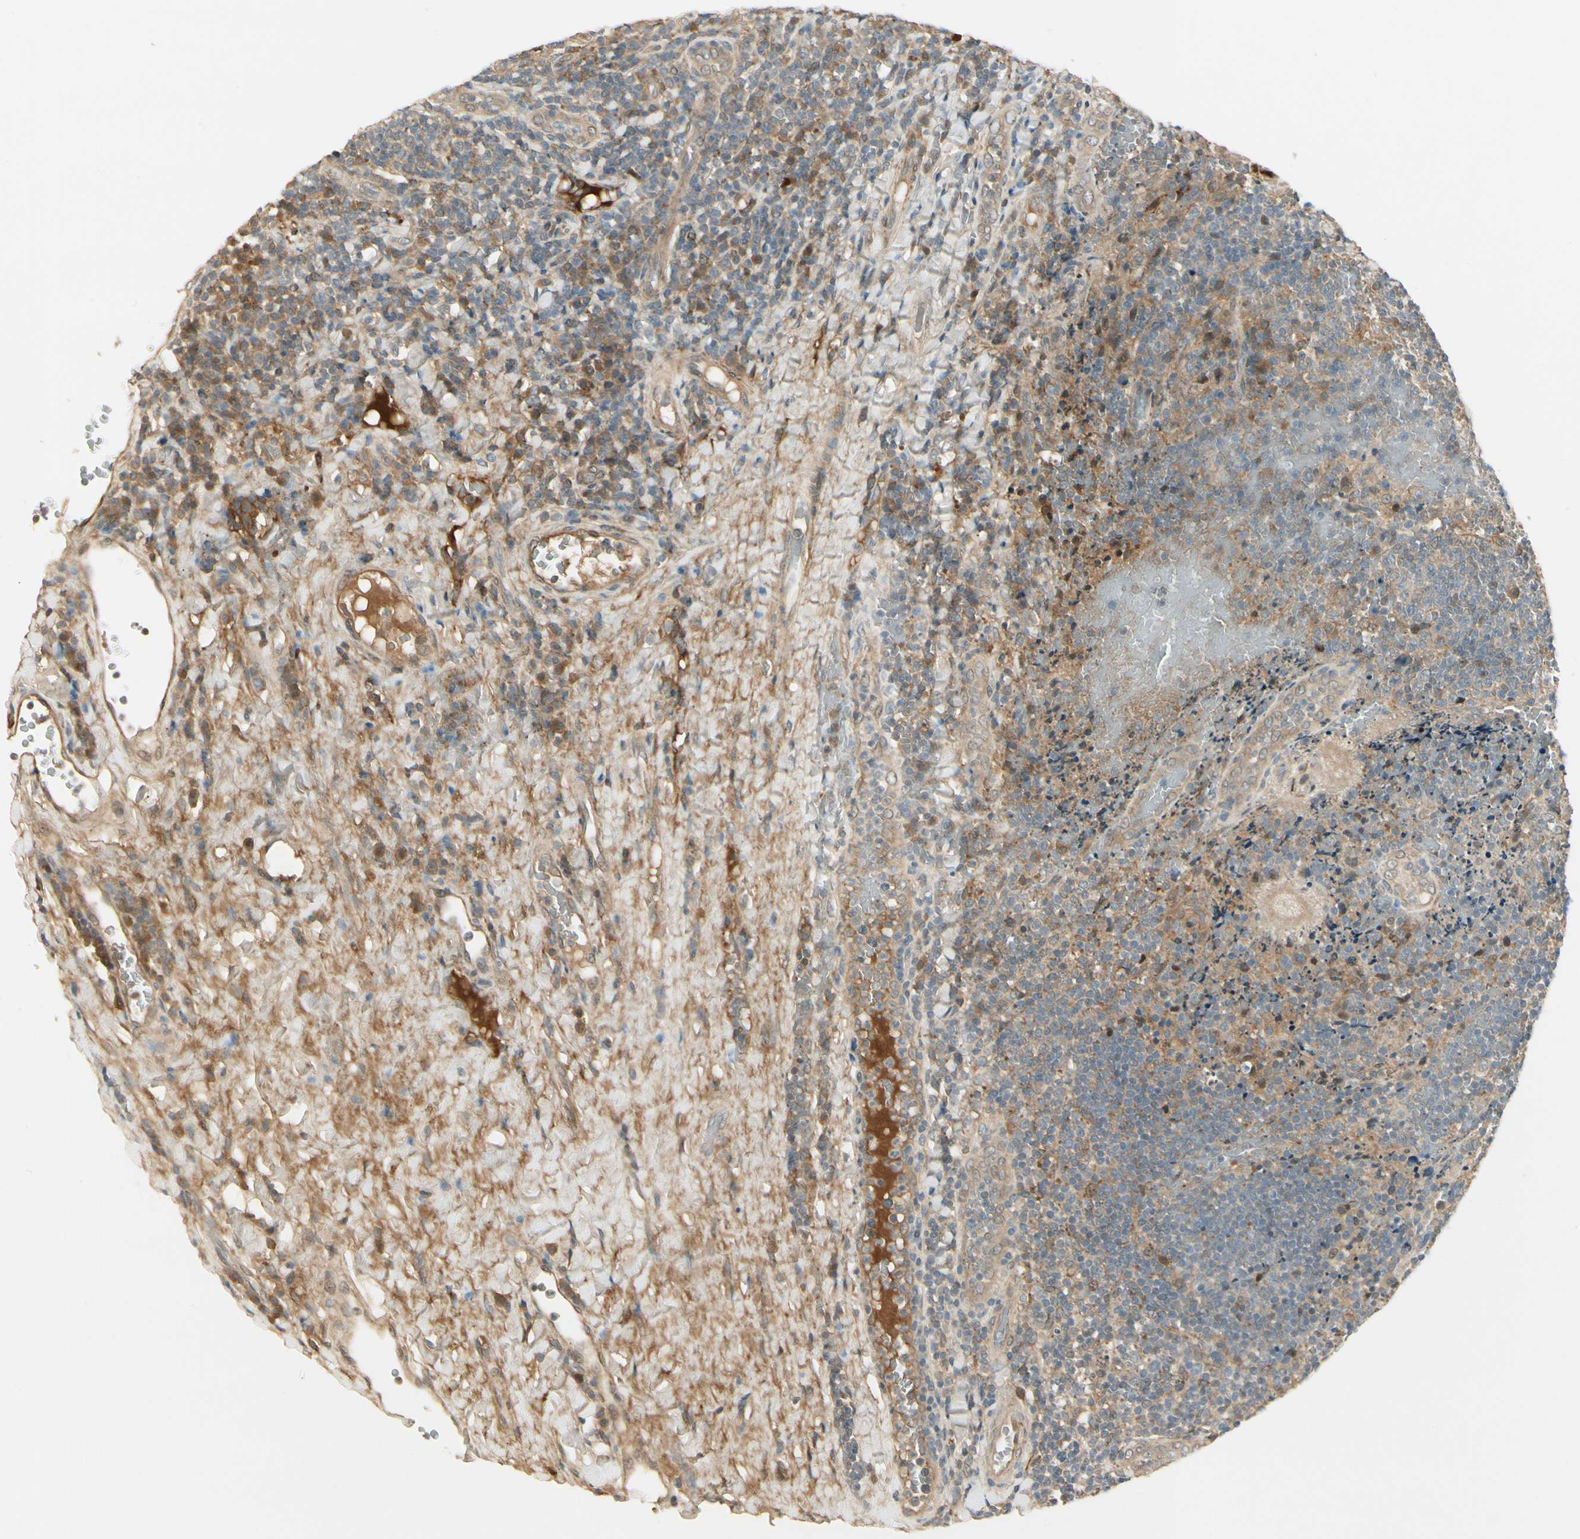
{"staining": {"intensity": "moderate", "quantity": "<25%", "location": "cytoplasmic/membranous"}, "tissue": "tonsil", "cell_type": "Germinal center cells", "image_type": "normal", "snomed": [{"axis": "morphology", "description": "Normal tissue, NOS"}, {"axis": "topography", "description": "Tonsil"}], "caption": "IHC of unremarkable human tonsil shows low levels of moderate cytoplasmic/membranous expression in about <25% of germinal center cells. (IHC, brightfield microscopy, high magnification).", "gene": "EPHB3", "patient": {"sex": "male", "age": 17}}